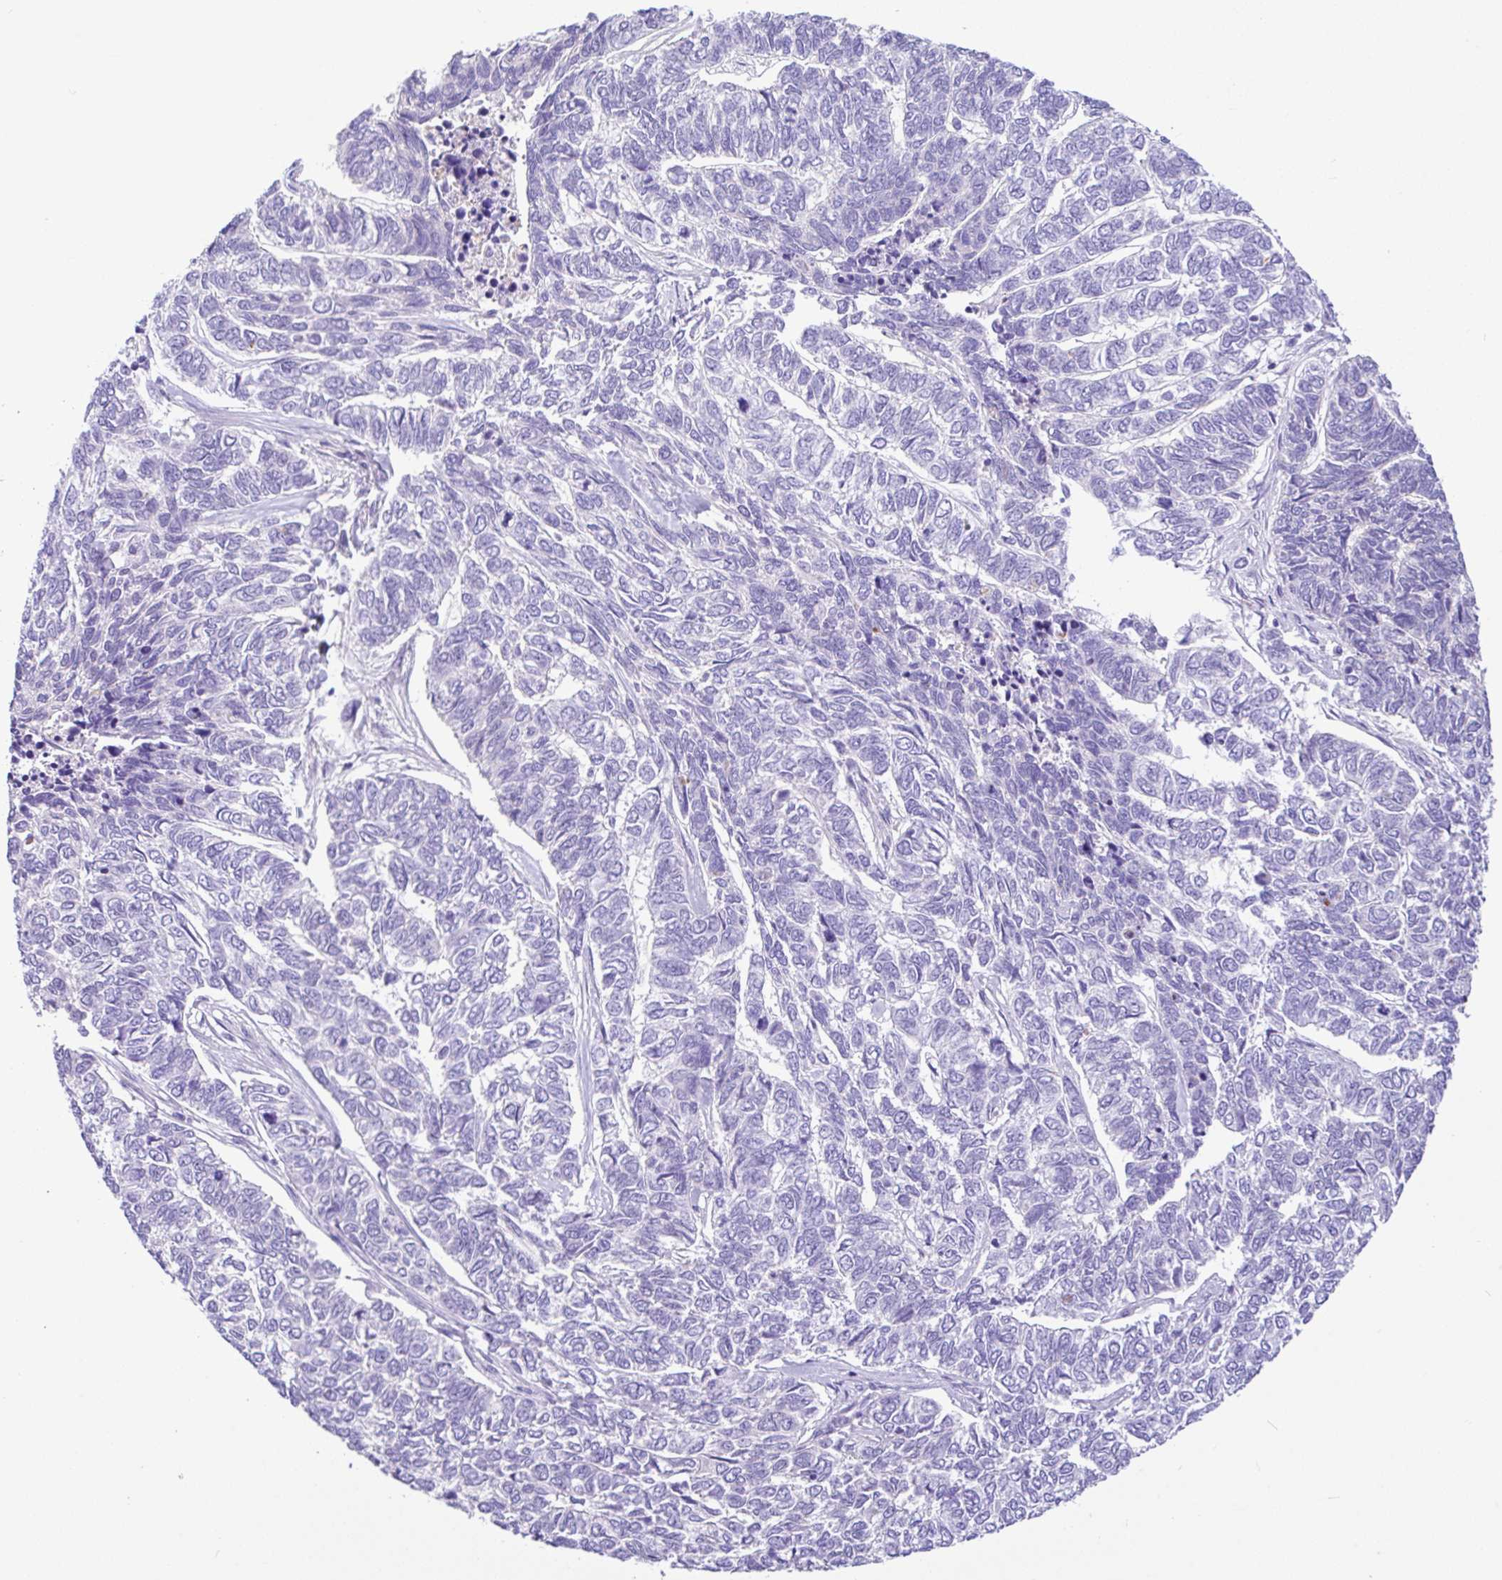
{"staining": {"intensity": "negative", "quantity": "none", "location": "none"}, "tissue": "skin cancer", "cell_type": "Tumor cells", "image_type": "cancer", "snomed": [{"axis": "morphology", "description": "Basal cell carcinoma"}, {"axis": "topography", "description": "Skin"}], "caption": "A high-resolution image shows immunohistochemistry (IHC) staining of skin basal cell carcinoma, which displays no significant positivity in tumor cells.", "gene": "ANO4", "patient": {"sex": "female", "age": 65}}